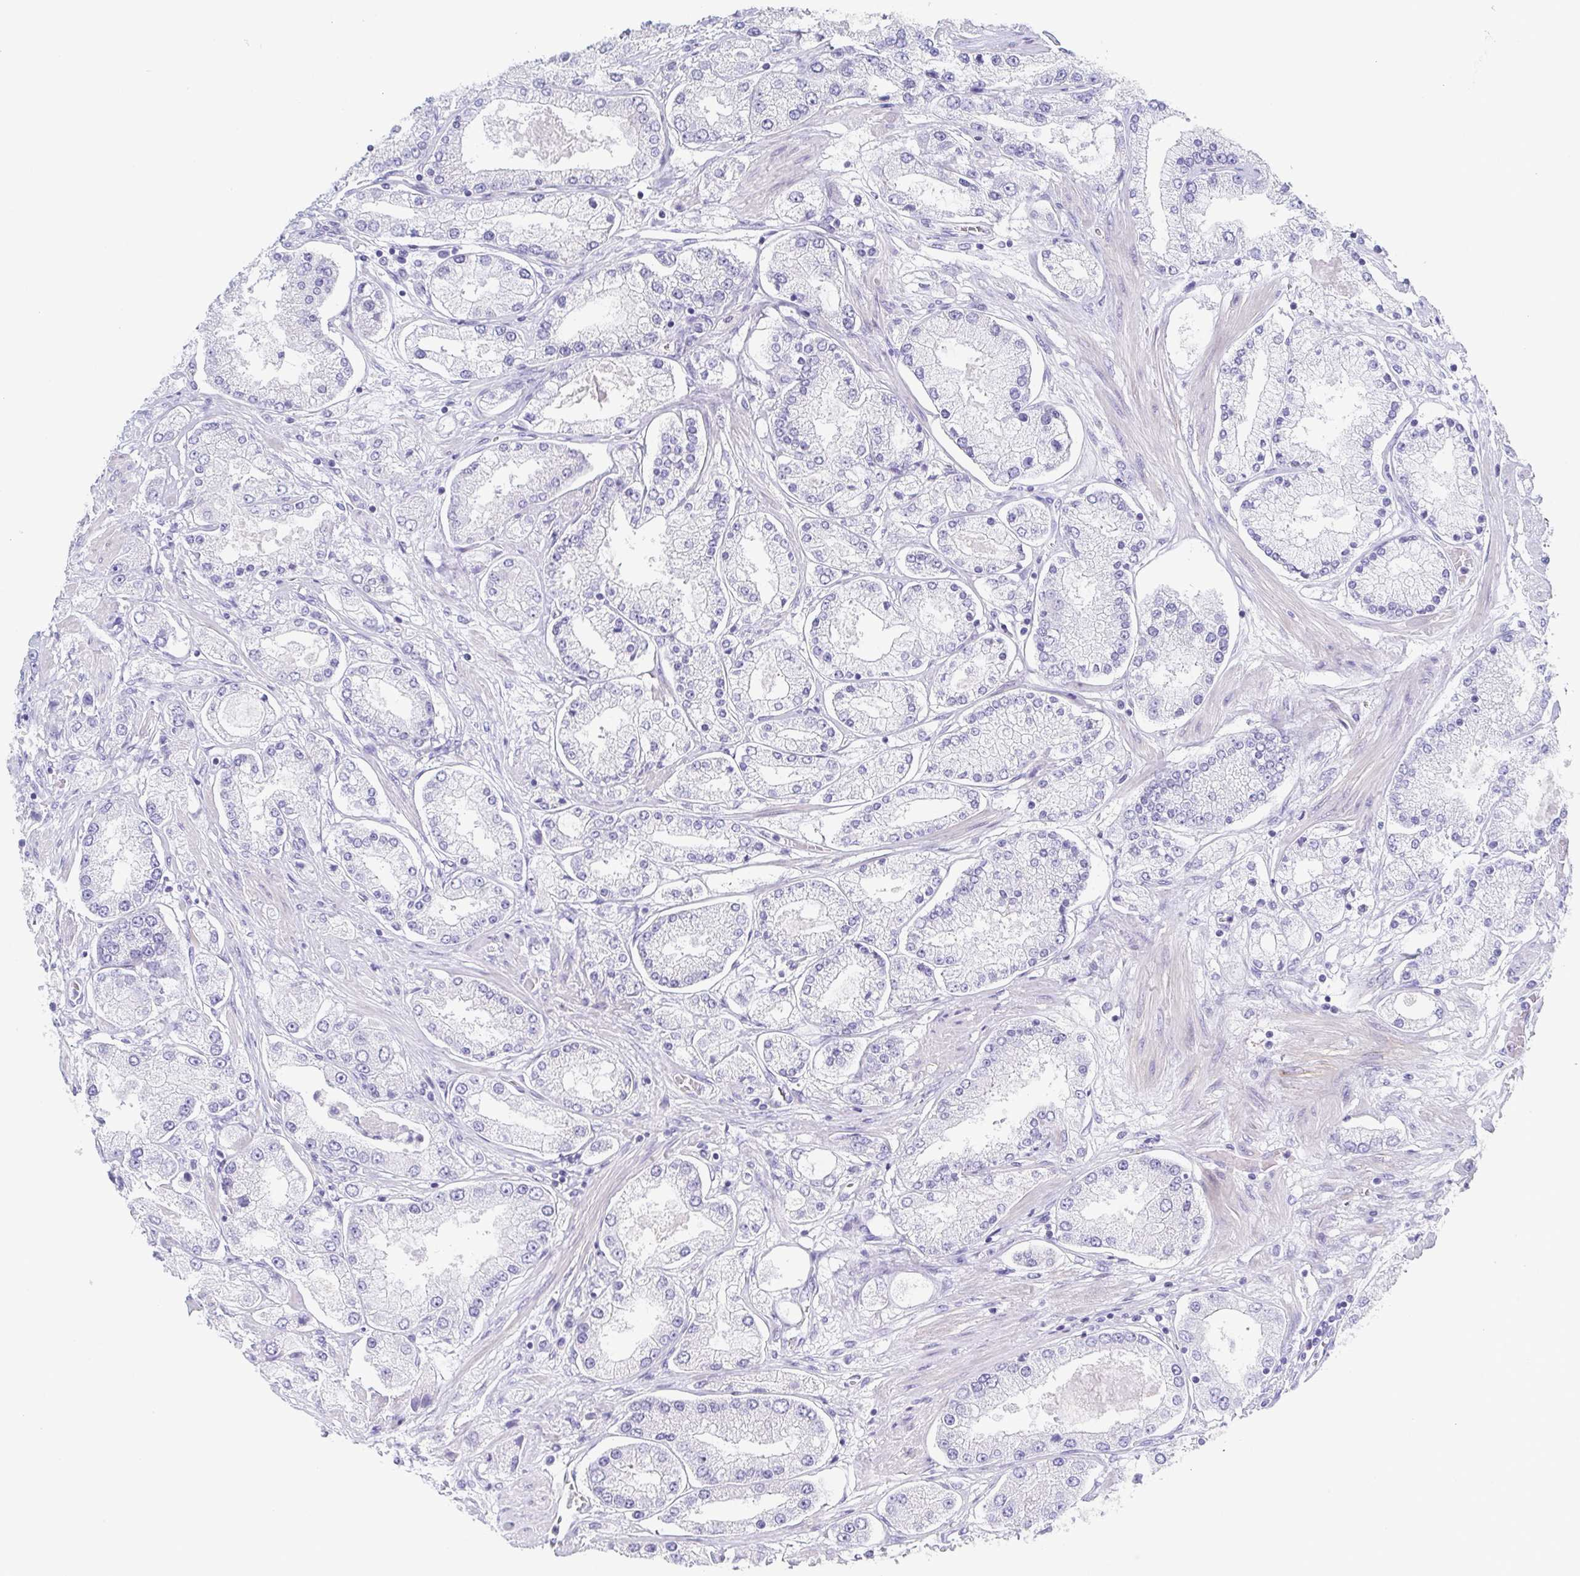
{"staining": {"intensity": "negative", "quantity": "none", "location": "none"}, "tissue": "prostate cancer", "cell_type": "Tumor cells", "image_type": "cancer", "snomed": [{"axis": "morphology", "description": "Adenocarcinoma, High grade"}, {"axis": "topography", "description": "Prostate"}], "caption": "IHC micrograph of prostate cancer stained for a protein (brown), which reveals no positivity in tumor cells.", "gene": "DYNC1I1", "patient": {"sex": "male", "age": 69}}